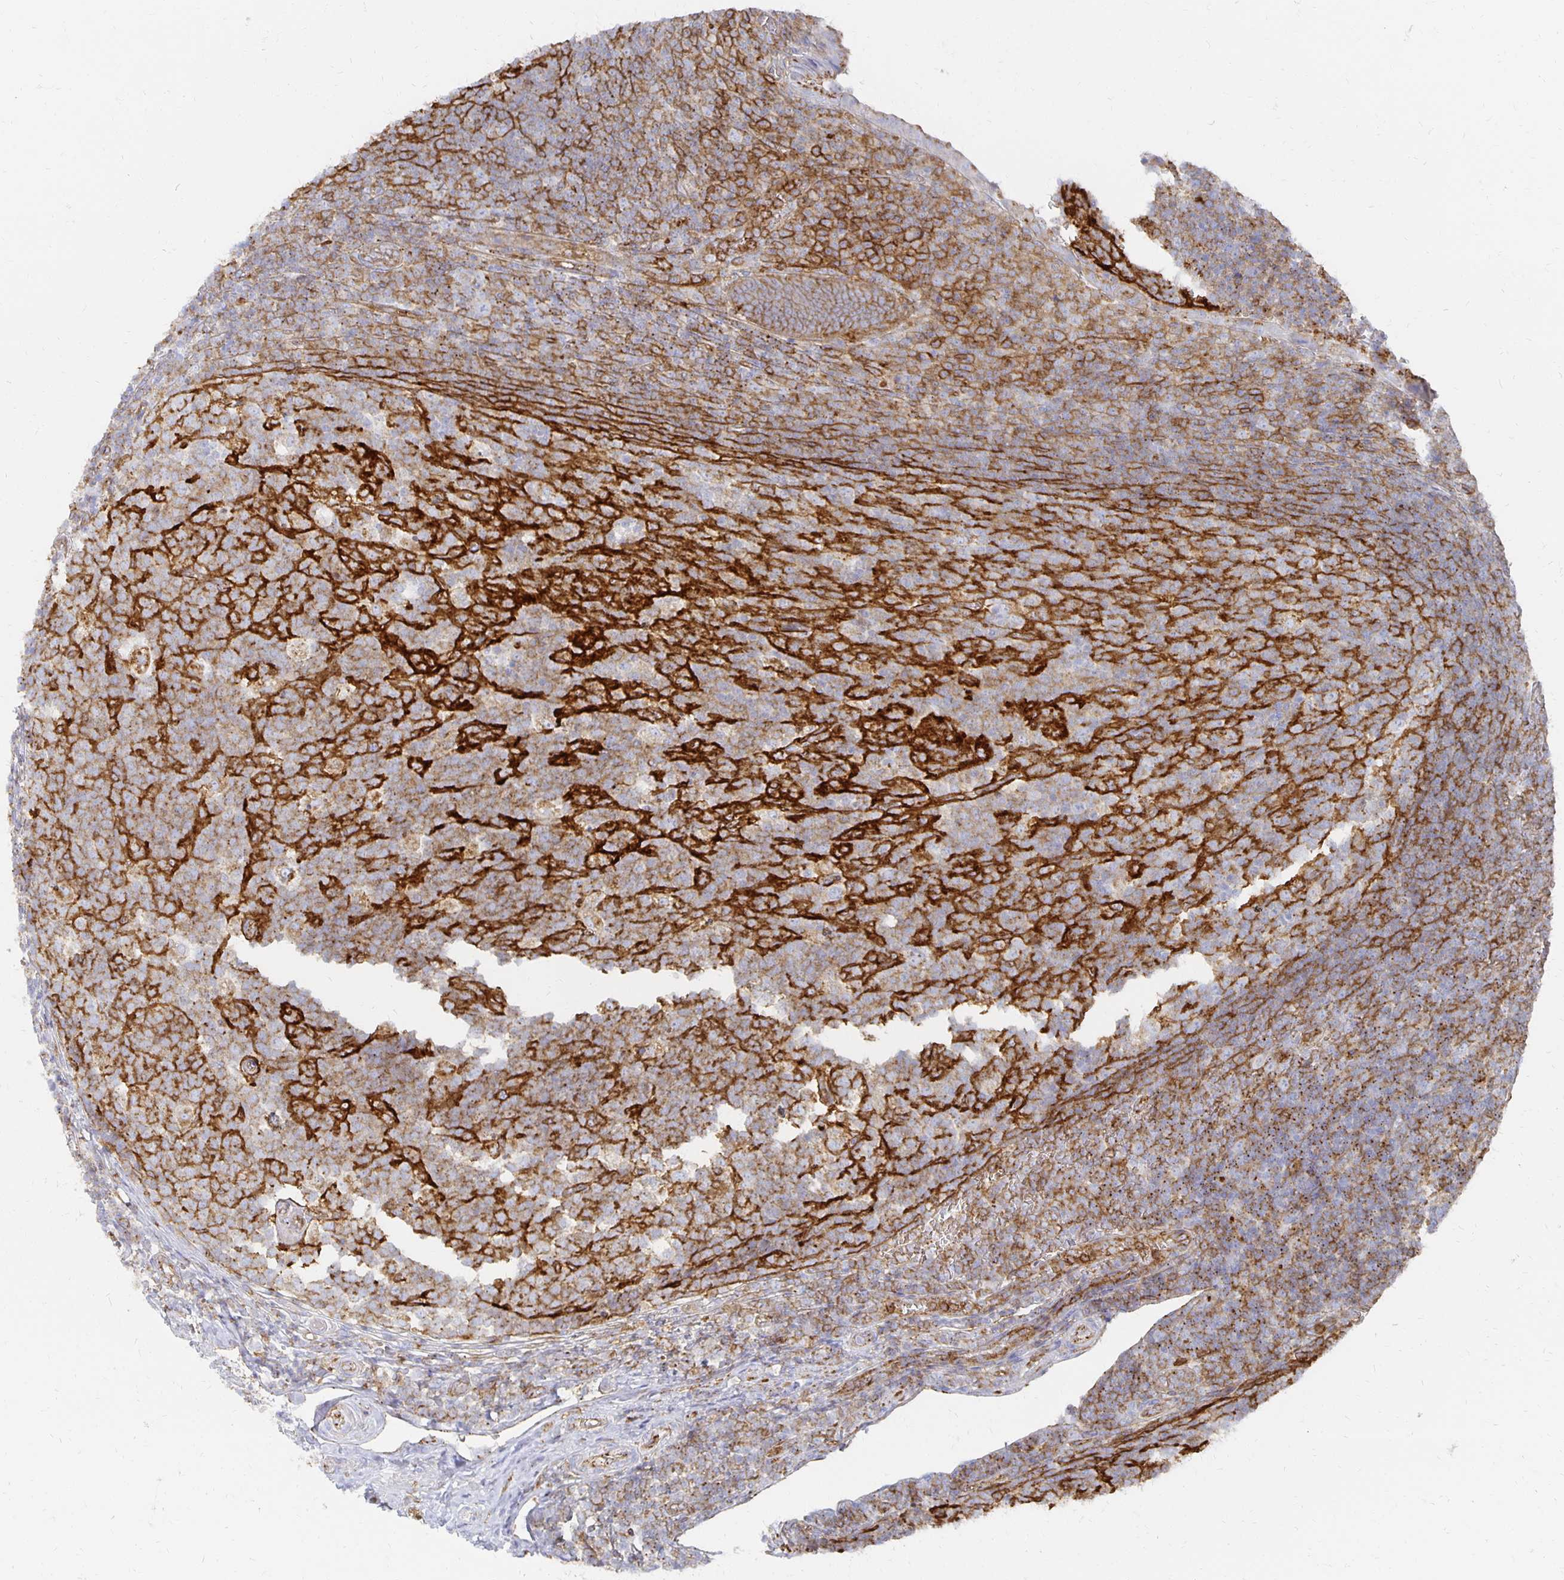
{"staining": {"intensity": "strong", "quantity": ">75%", "location": "cytoplasmic/membranous"}, "tissue": "appendix", "cell_type": "Glandular cells", "image_type": "normal", "snomed": [{"axis": "morphology", "description": "Normal tissue, NOS"}, {"axis": "topography", "description": "Appendix"}], "caption": "Protein expression by immunohistochemistry shows strong cytoplasmic/membranous staining in about >75% of glandular cells in benign appendix.", "gene": "TAAR1", "patient": {"sex": "male", "age": 18}}